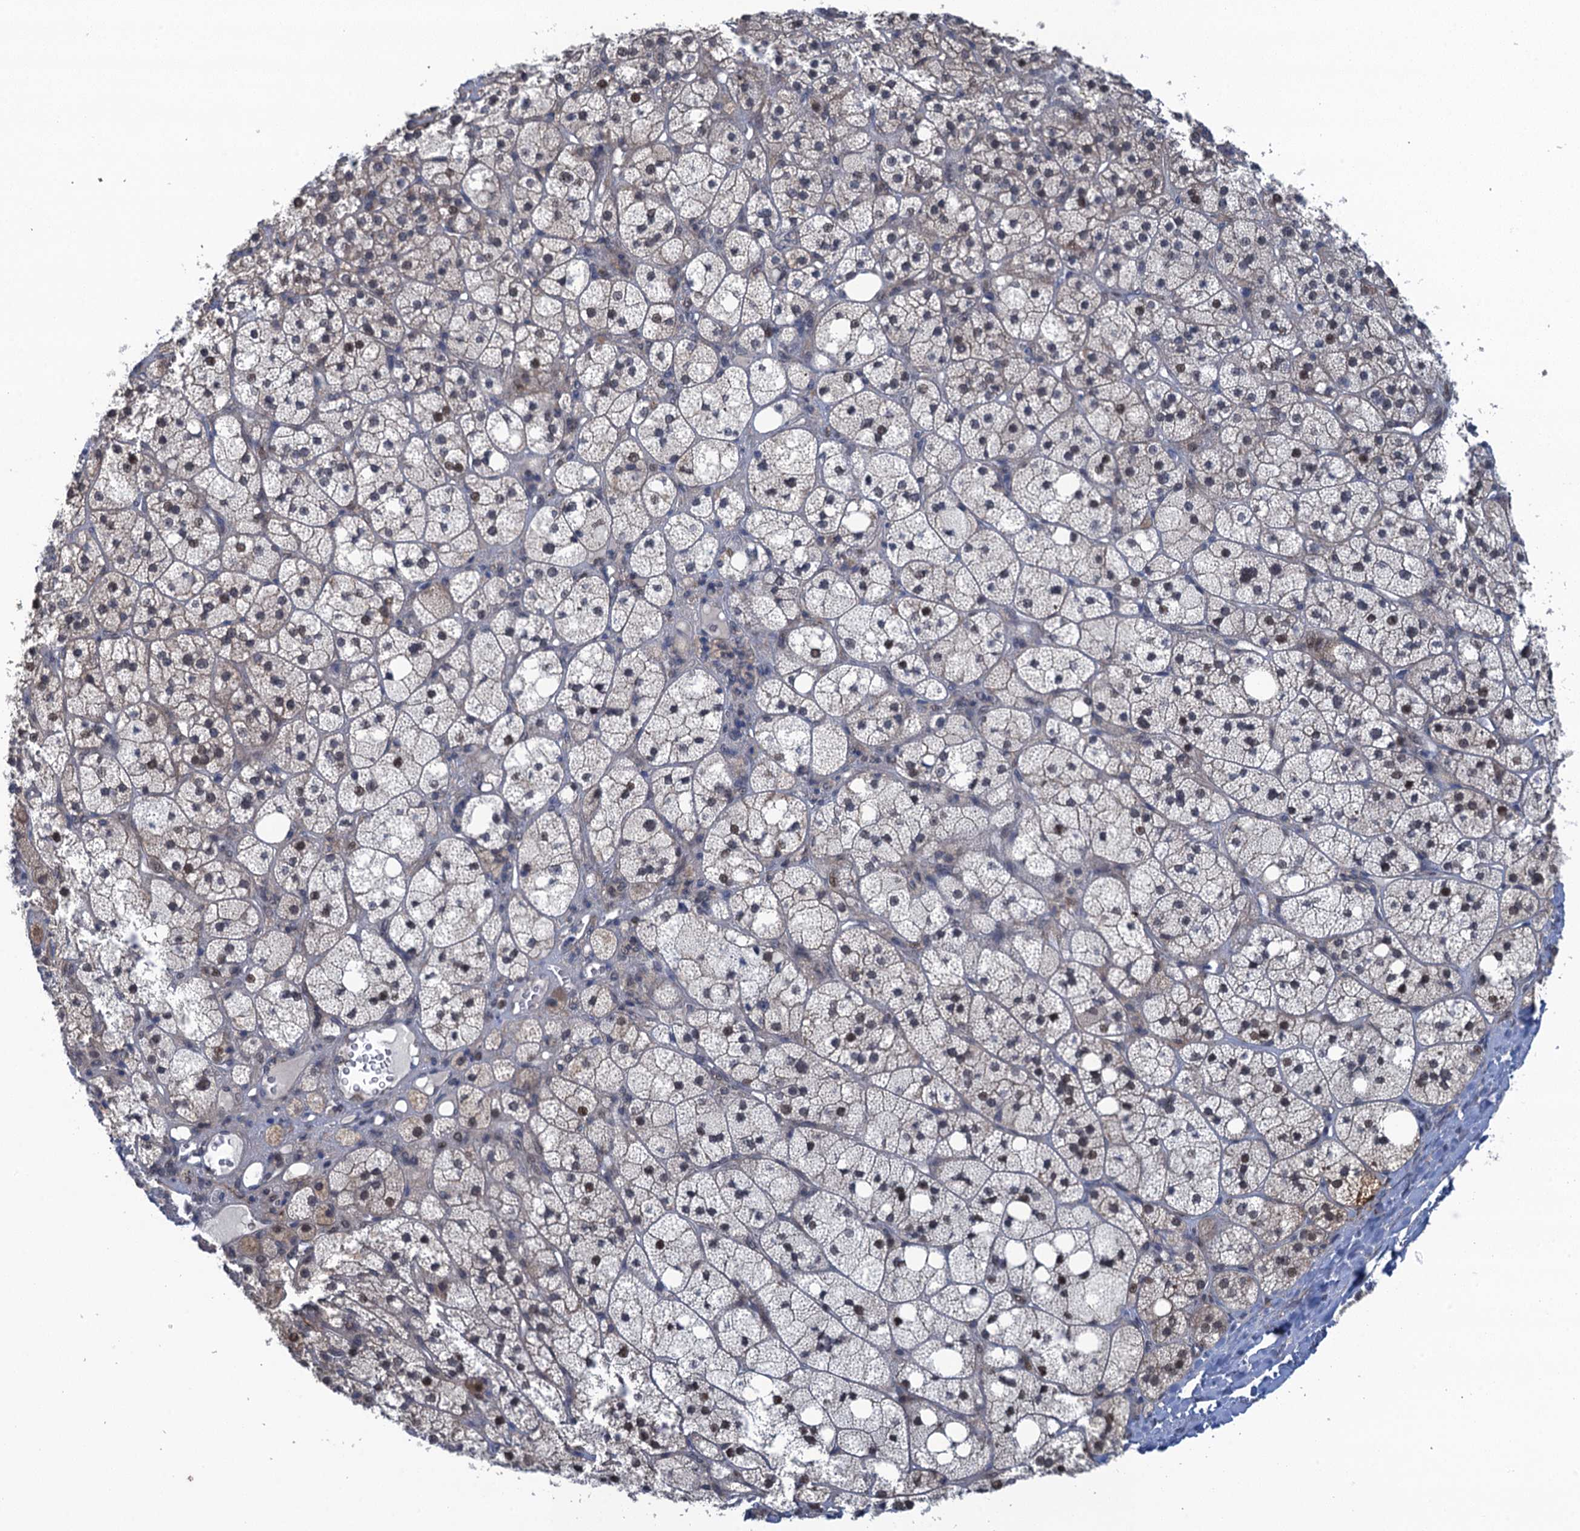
{"staining": {"intensity": "moderate", "quantity": "<25%", "location": "nuclear"}, "tissue": "adrenal gland", "cell_type": "Glandular cells", "image_type": "normal", "snomed": [{"axis": "morphology", "description": "Normal tissue, NOS"}, {"axis": "topography", "description": "Adrenal gland"}], "caption": "The histopathology image demonstrates staining of benign adrenal gland, revealing moderate nuclear protein expression (brown color) within glandular cells.", "gene": "MRFAP1", "patient": {"sex": "male", "age": 61}}